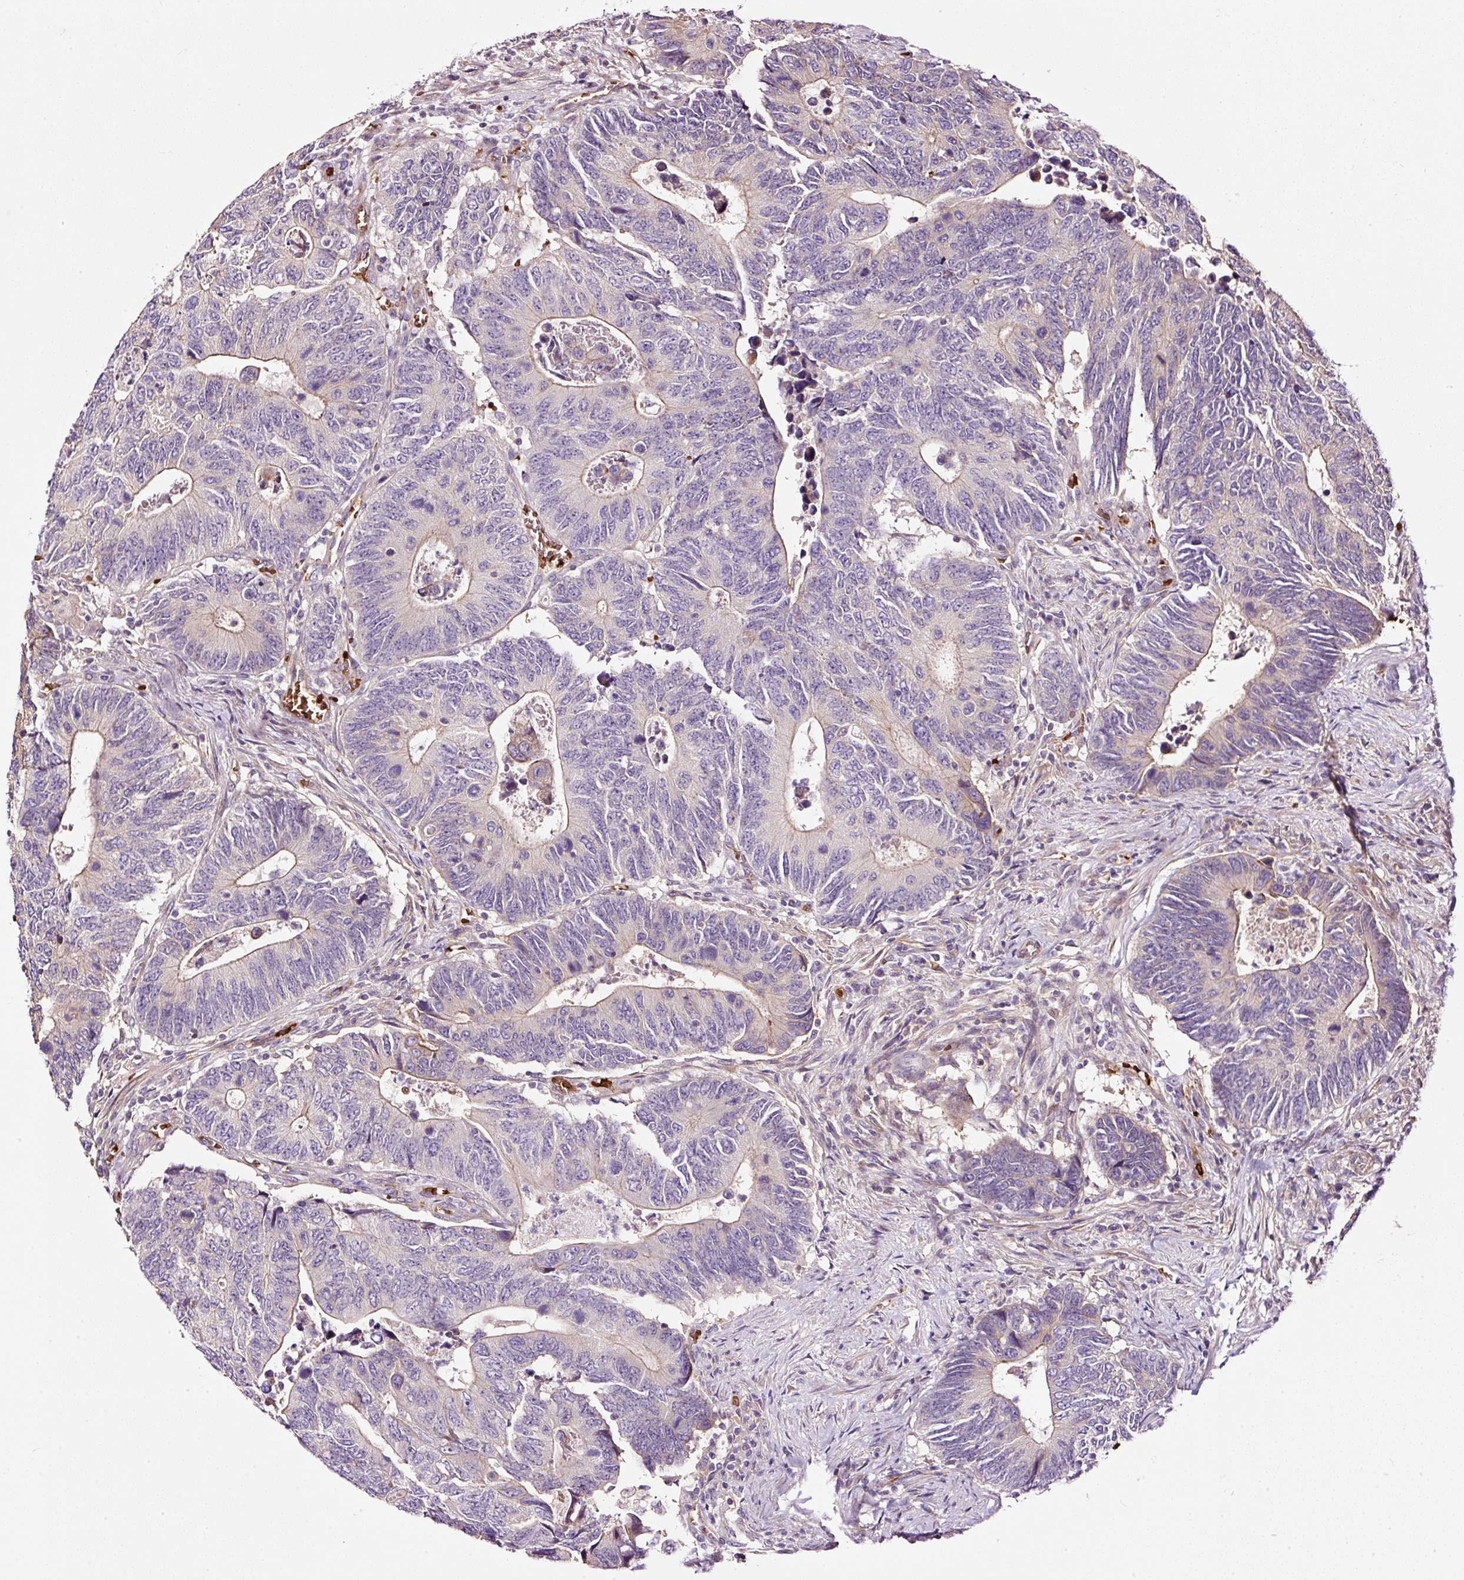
{"staining": {"intensity": "weak", "quantity": "25%-75%", "location": "cytoplasmic/membranous"}, "tissue": "colorectal cancer", "cell_type": "Tumor cells", "image_type": "cancer", "snomed": [{"axis": "morphology", "description": "Adenocarcinoma, NOS"}, {"axis": "topography", "description": "Colon"}], "caption": "Immunohistochemical staining of human colorectal cancer (adenocarcinoma) displays low levels of weak cytoplasmic/membranous protein staining in approximately 25%-75% of tumor cells.", "gene": "USHBP1", "patient": {"sex": "male", "age": 87}}